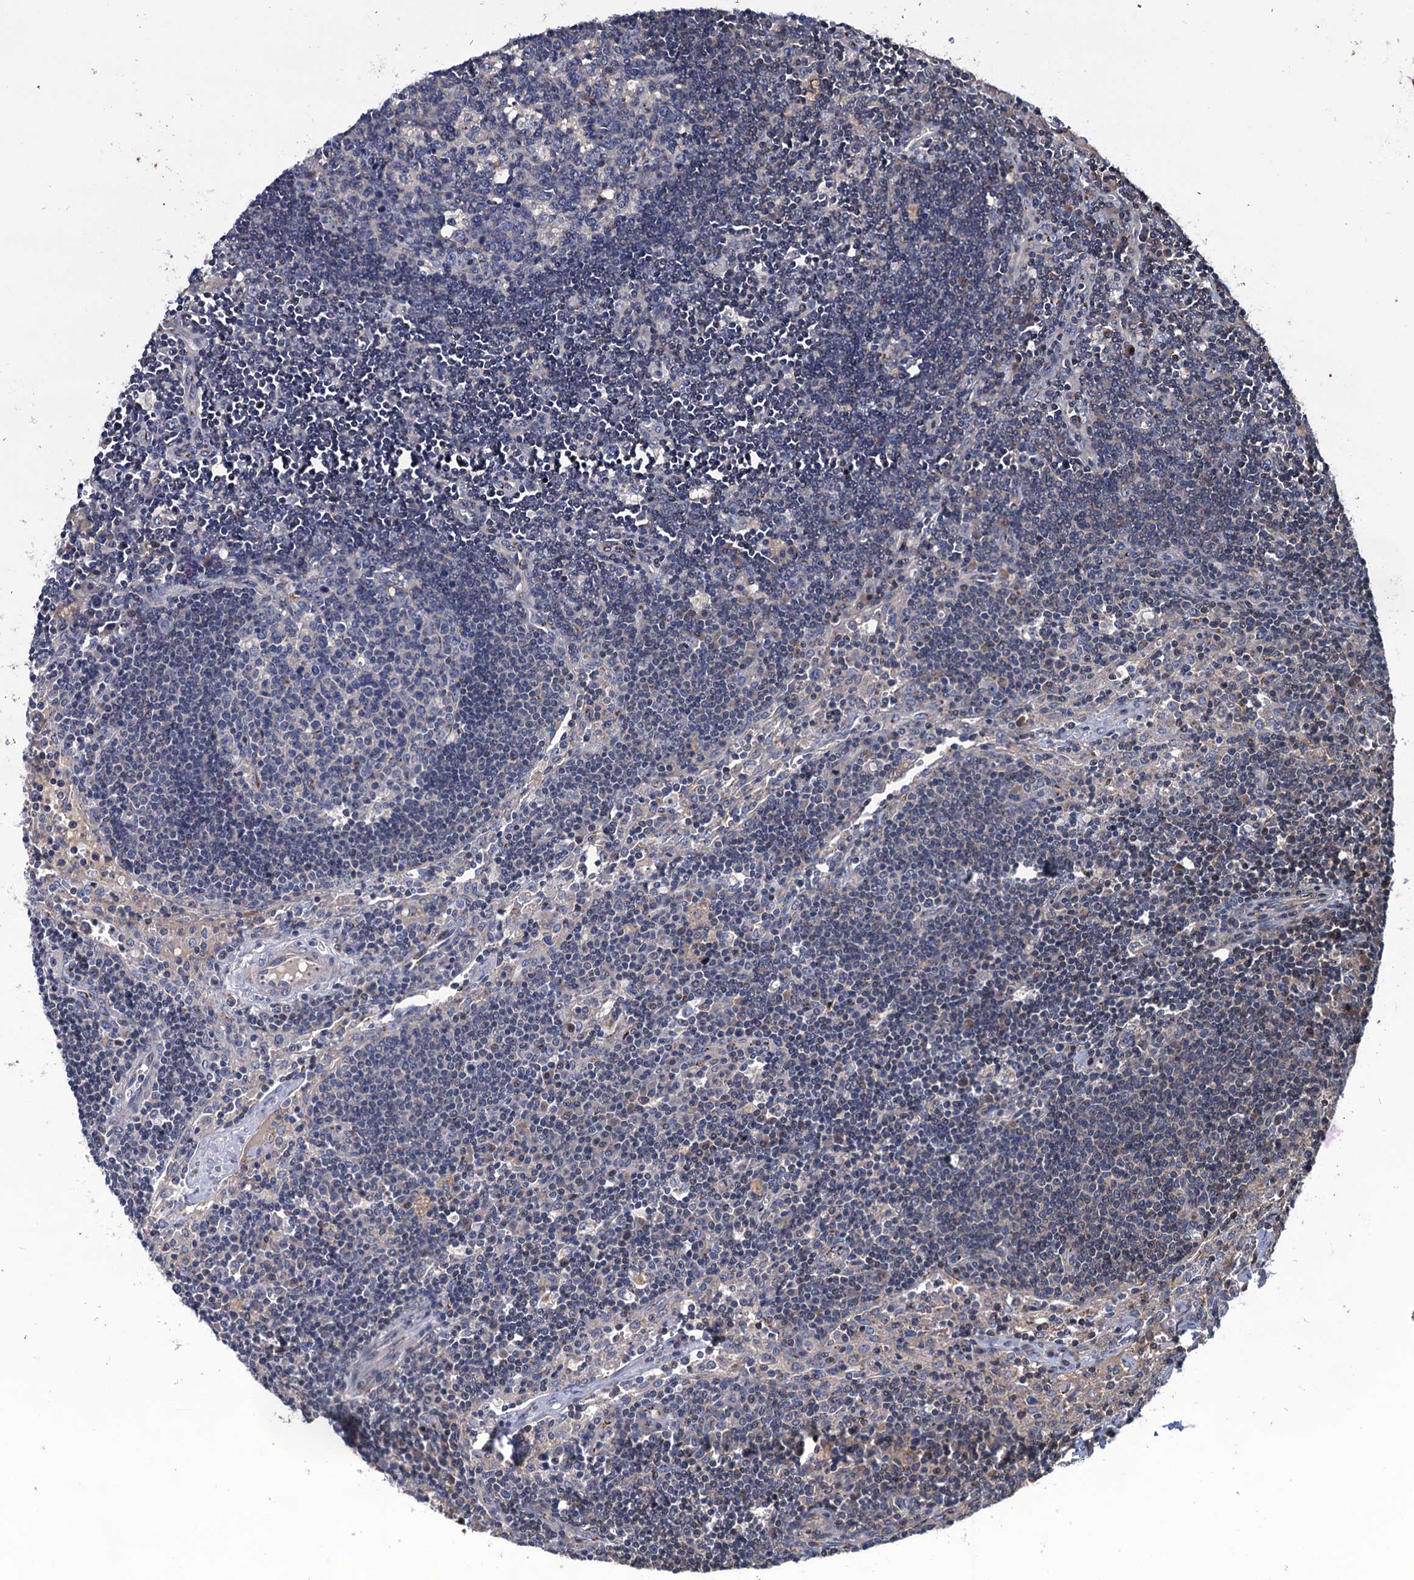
{"staining": {"intensity": "negative", "quantity": "none", "location": "none"}, "tissue": "lymph node", "cell_type": "Germinal center cells", "image_type": "normal", "snomed": [{"axis": "morphology", "description": "Normal tissue, NOS"}, {"axis": "topography", "description": "Lymph node"}], "caption": "High magnification brightfield microscopy of normal lymph node stained with DAB (3,3'-diaminobenzidine) (brown) and counterstained with hematoxylin (blue): germinal center cells show no significant staining. Brightfield microscopy of IHC stained with DAB (brown) and hematoxylin (blue), captured at high magnification.", "gene": "PLET1", "patient": {"sex": "male", "age": 58}}